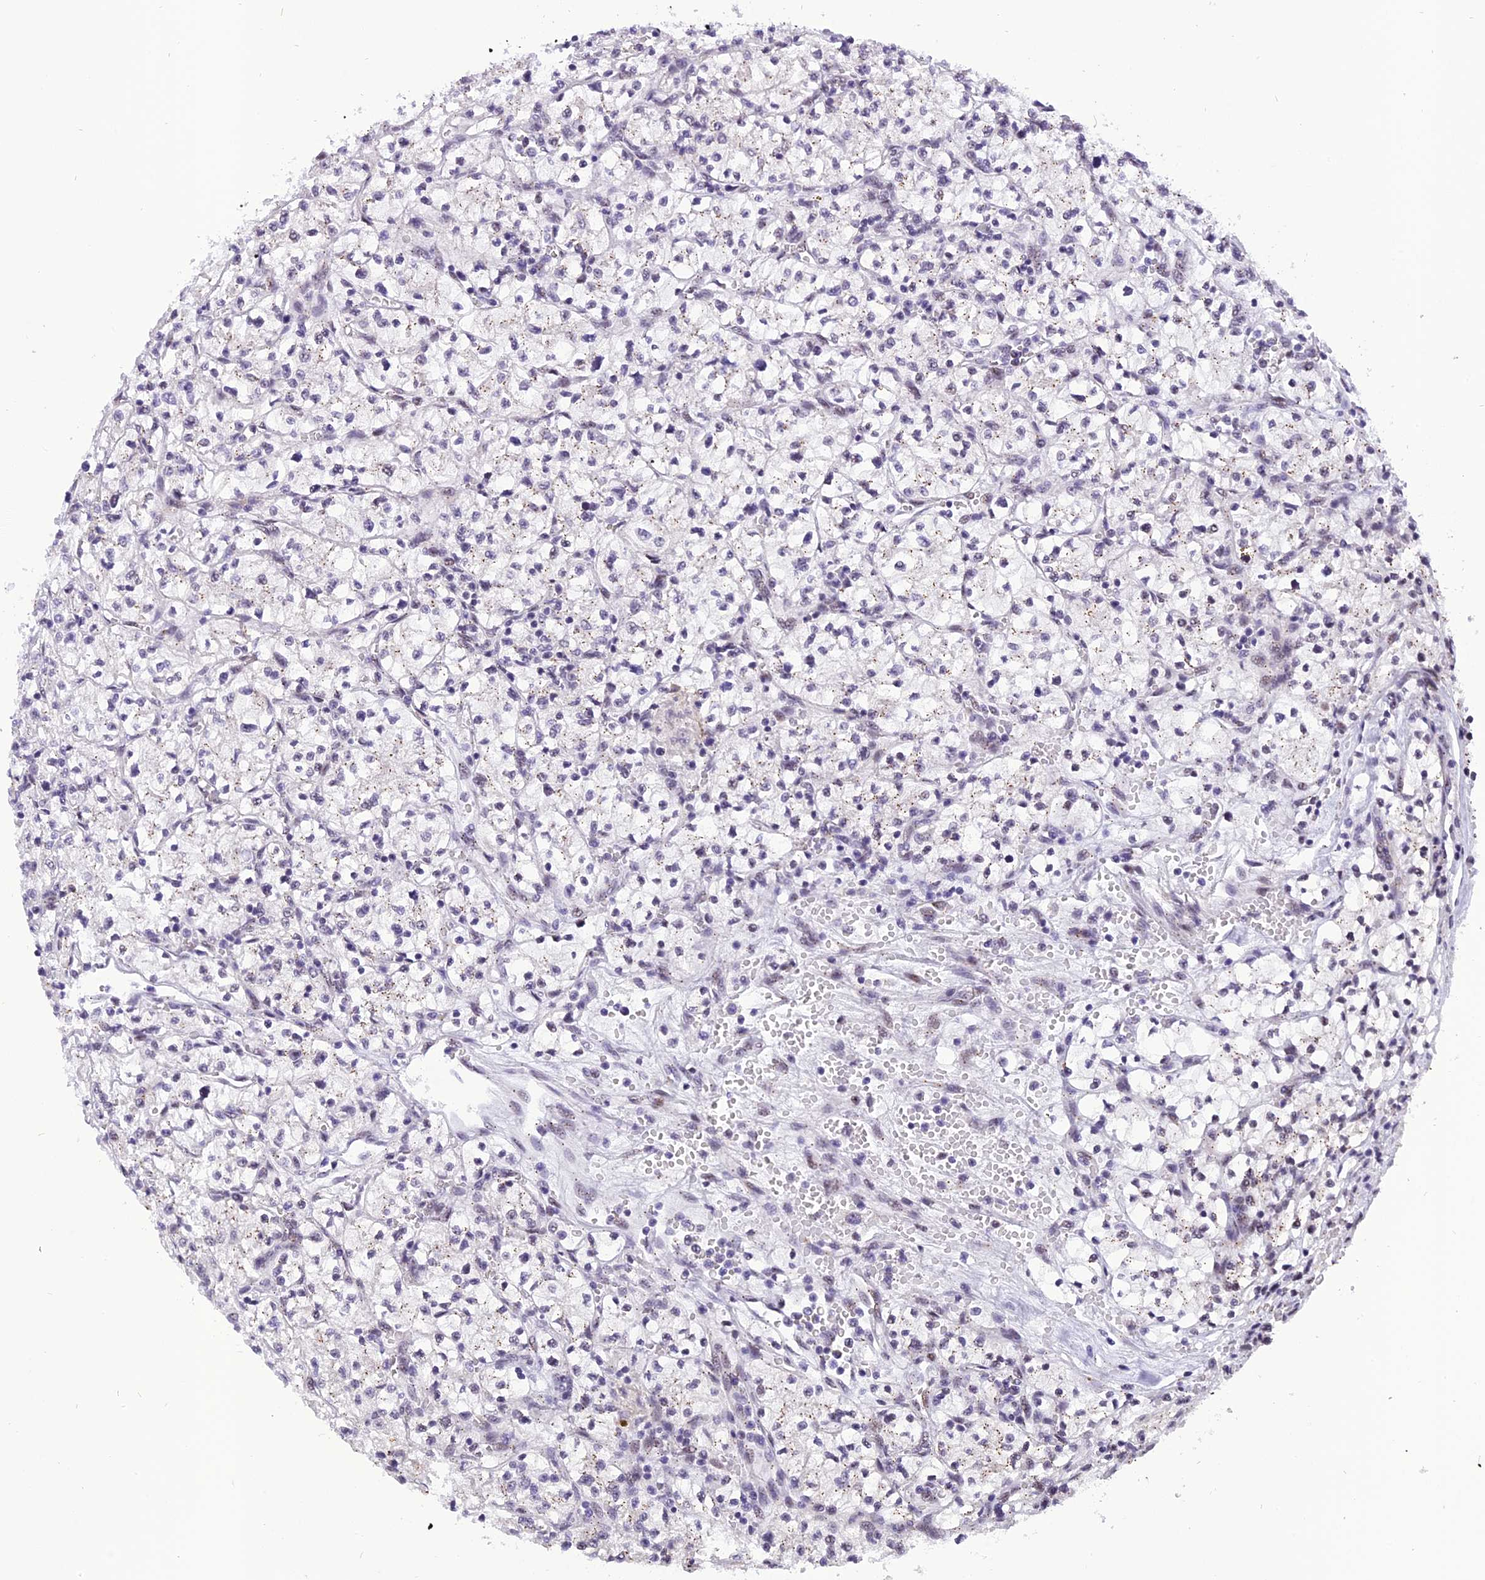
{"staining": {"intensity": "negative", "quantity": "none", "location": "none"}, "tissue": "renal cancer", "cell_type": "Tumor cells", "image_type": "cancer", "snomed": [{"axis": "morphology", "description": "Adenocarcinoma, NOS"}, {"axis": "topography", "description": "Kidney"}], "caption": "High power microscopy micrograph of an immunohistochemistry photomicrograph of renal cancer (adenocarcinoma), revealing no significant staining in tumor cells.", "gene": "IRF2BP1", "patient": {"sex": "female", "age": 64}}